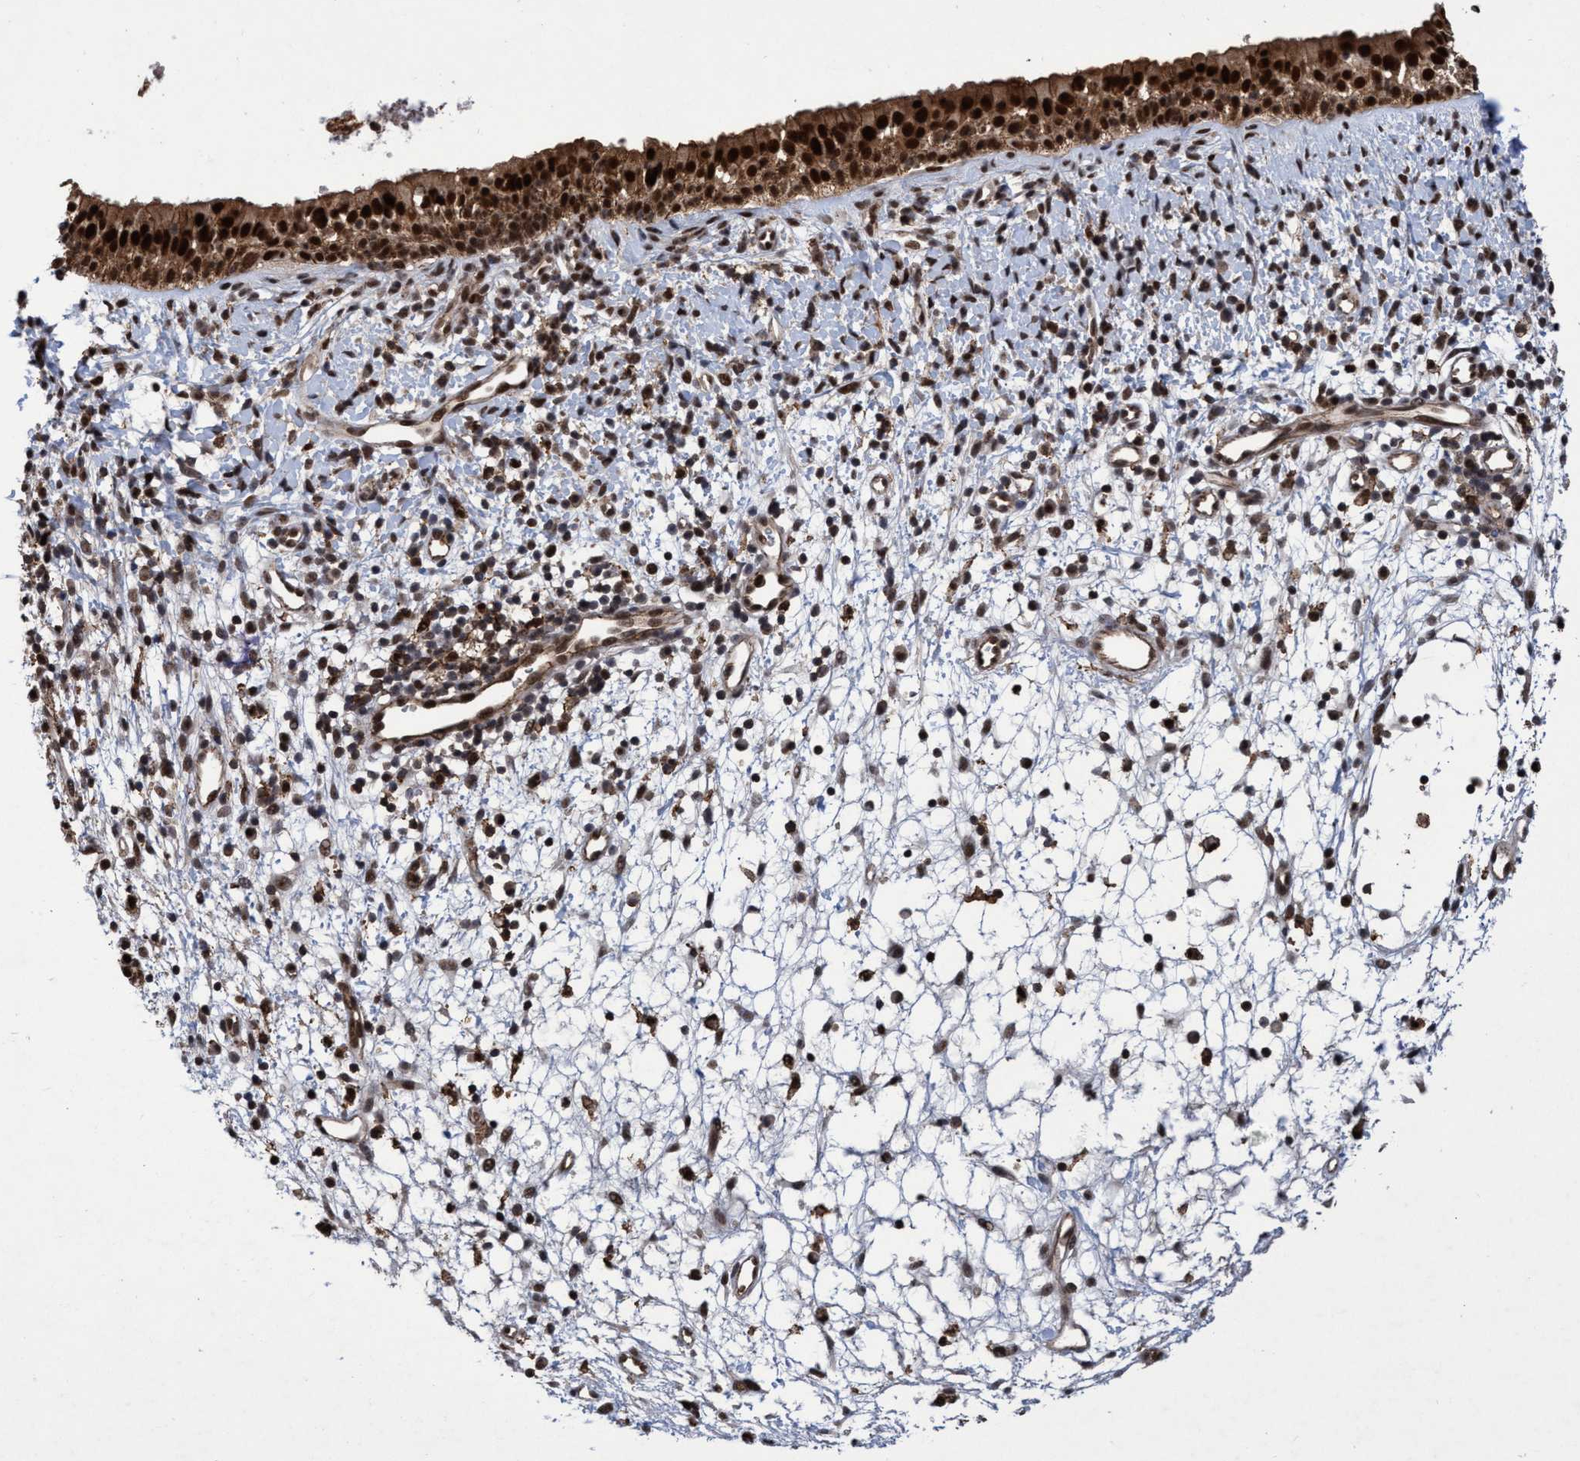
{"staining": {"intensity": "strong", "quantity": ">75%", "location": "cytoplasmic/membranous,nuclear"}, "tissue": "nasopharynx", "cell_type": "Respiratory epithelial cells", "image_type": "normal", "snomed": [{"axis": "morphology", "description": "Normal tissue, NOS"}, {"axis": "topography", "description": "Nasopharynx"}], "caption": "Nasopharynx stained with a brown dye shows strong cytoplasmic/membranous,nuclear positive expression in about >75% of respiratory epithelial cells.", "gene": "GTF2F1", "patient": {"sex": "male", "age": 22}}